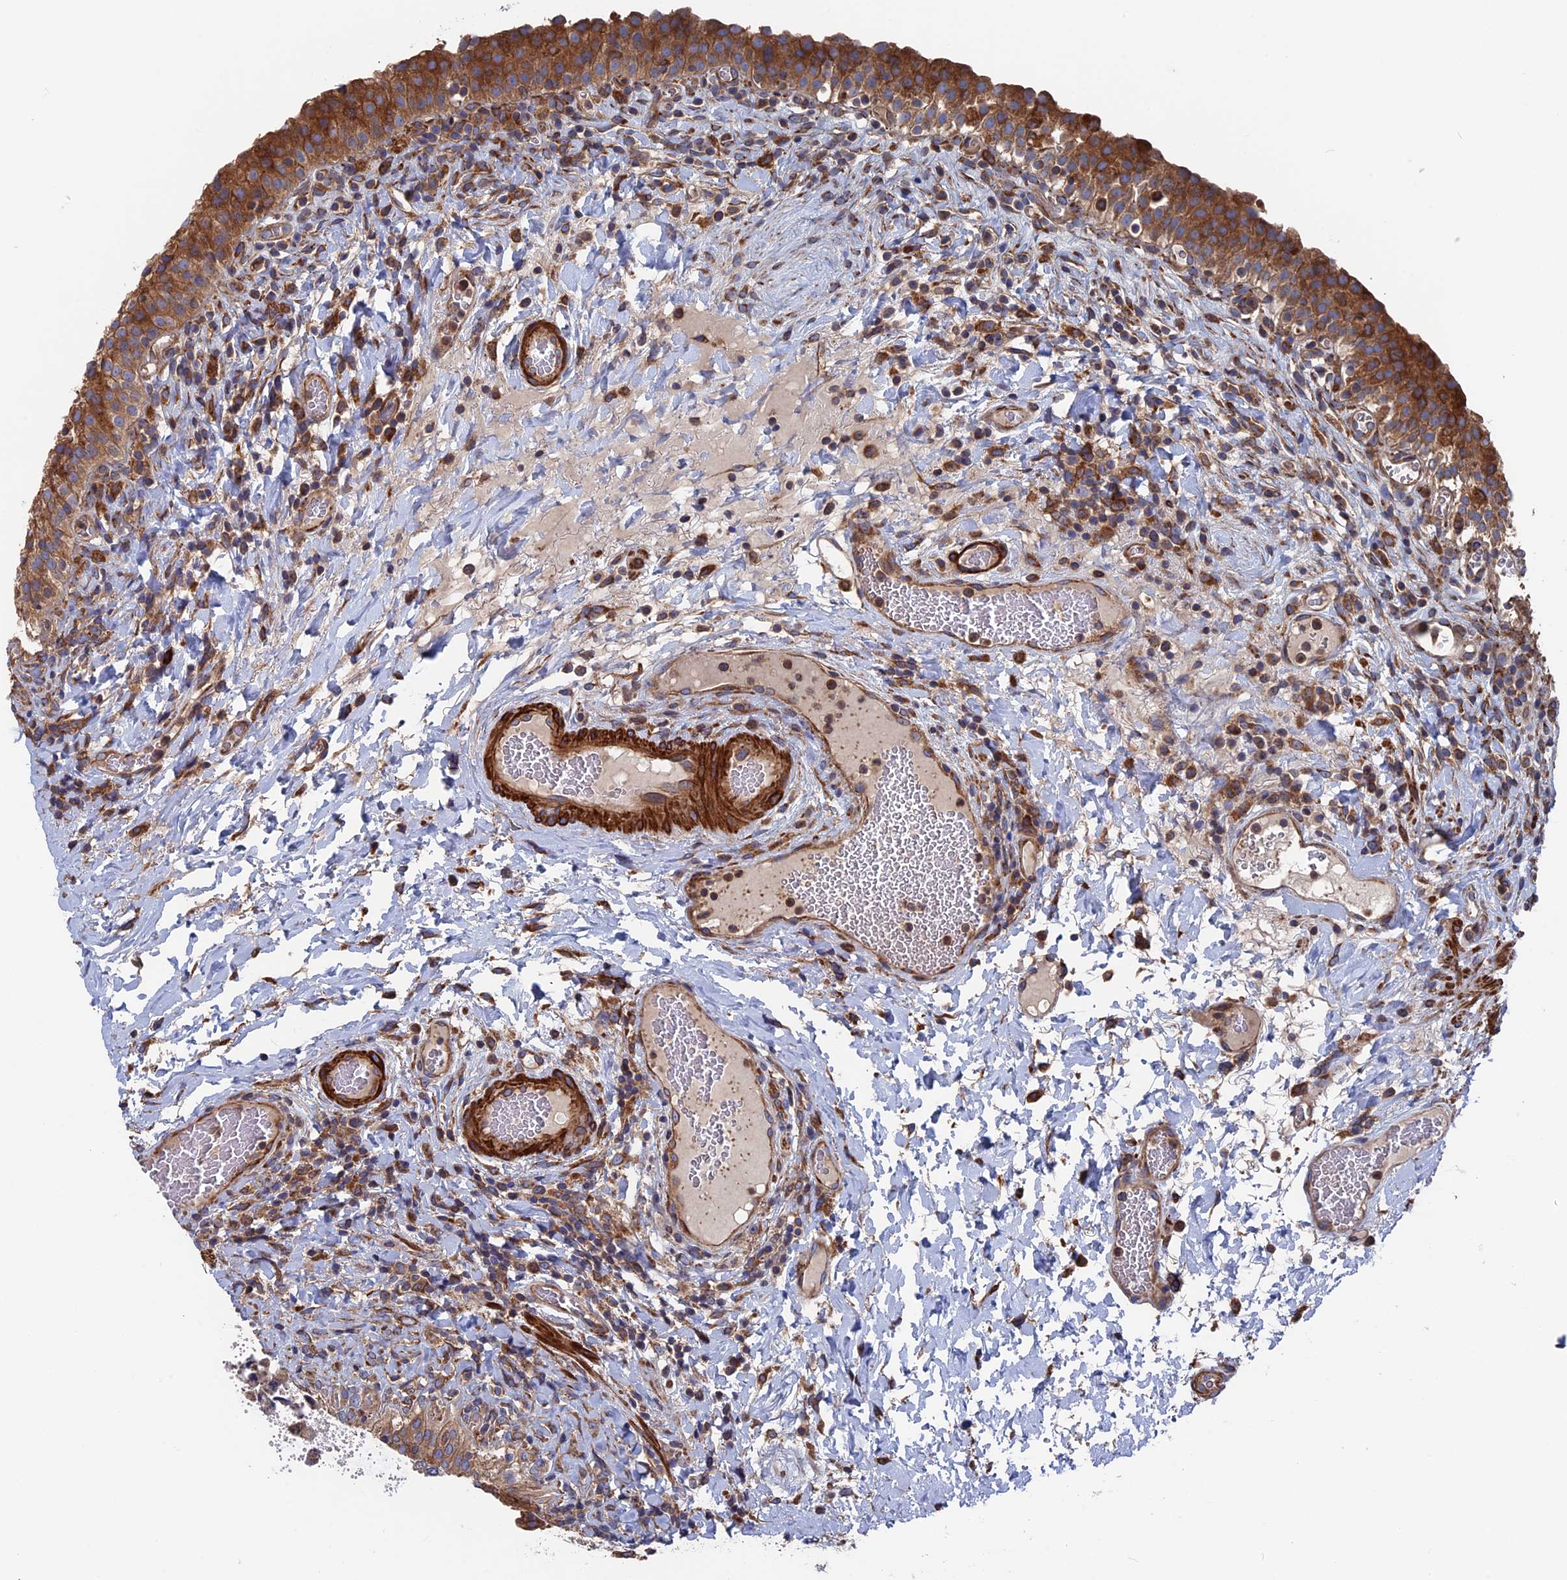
{"staining": {"intensity": "strong", "quantity": ">75%", "location": "cytoplasmic/membranous"}, "tissue": "urinary bladder", "cell_type": "Urothelial cells", "image_type": "normal", "snomed": [{"axis": "morphology", "description": "Normal tissue, NOS"}, {"axis": "morphology", "description": "Inflammation, NOS"}, {"axis": "topography", "description": "Urinary bladder"}], "caption": "DAB immunohistochemical staining of normal human urinary bladder exhibits strong cytoplasmic/membranous protein positivity in about >75% of urothelial cells.", "gene": "DNAJC3", "patient": {"sex": "male", "age": 64}}